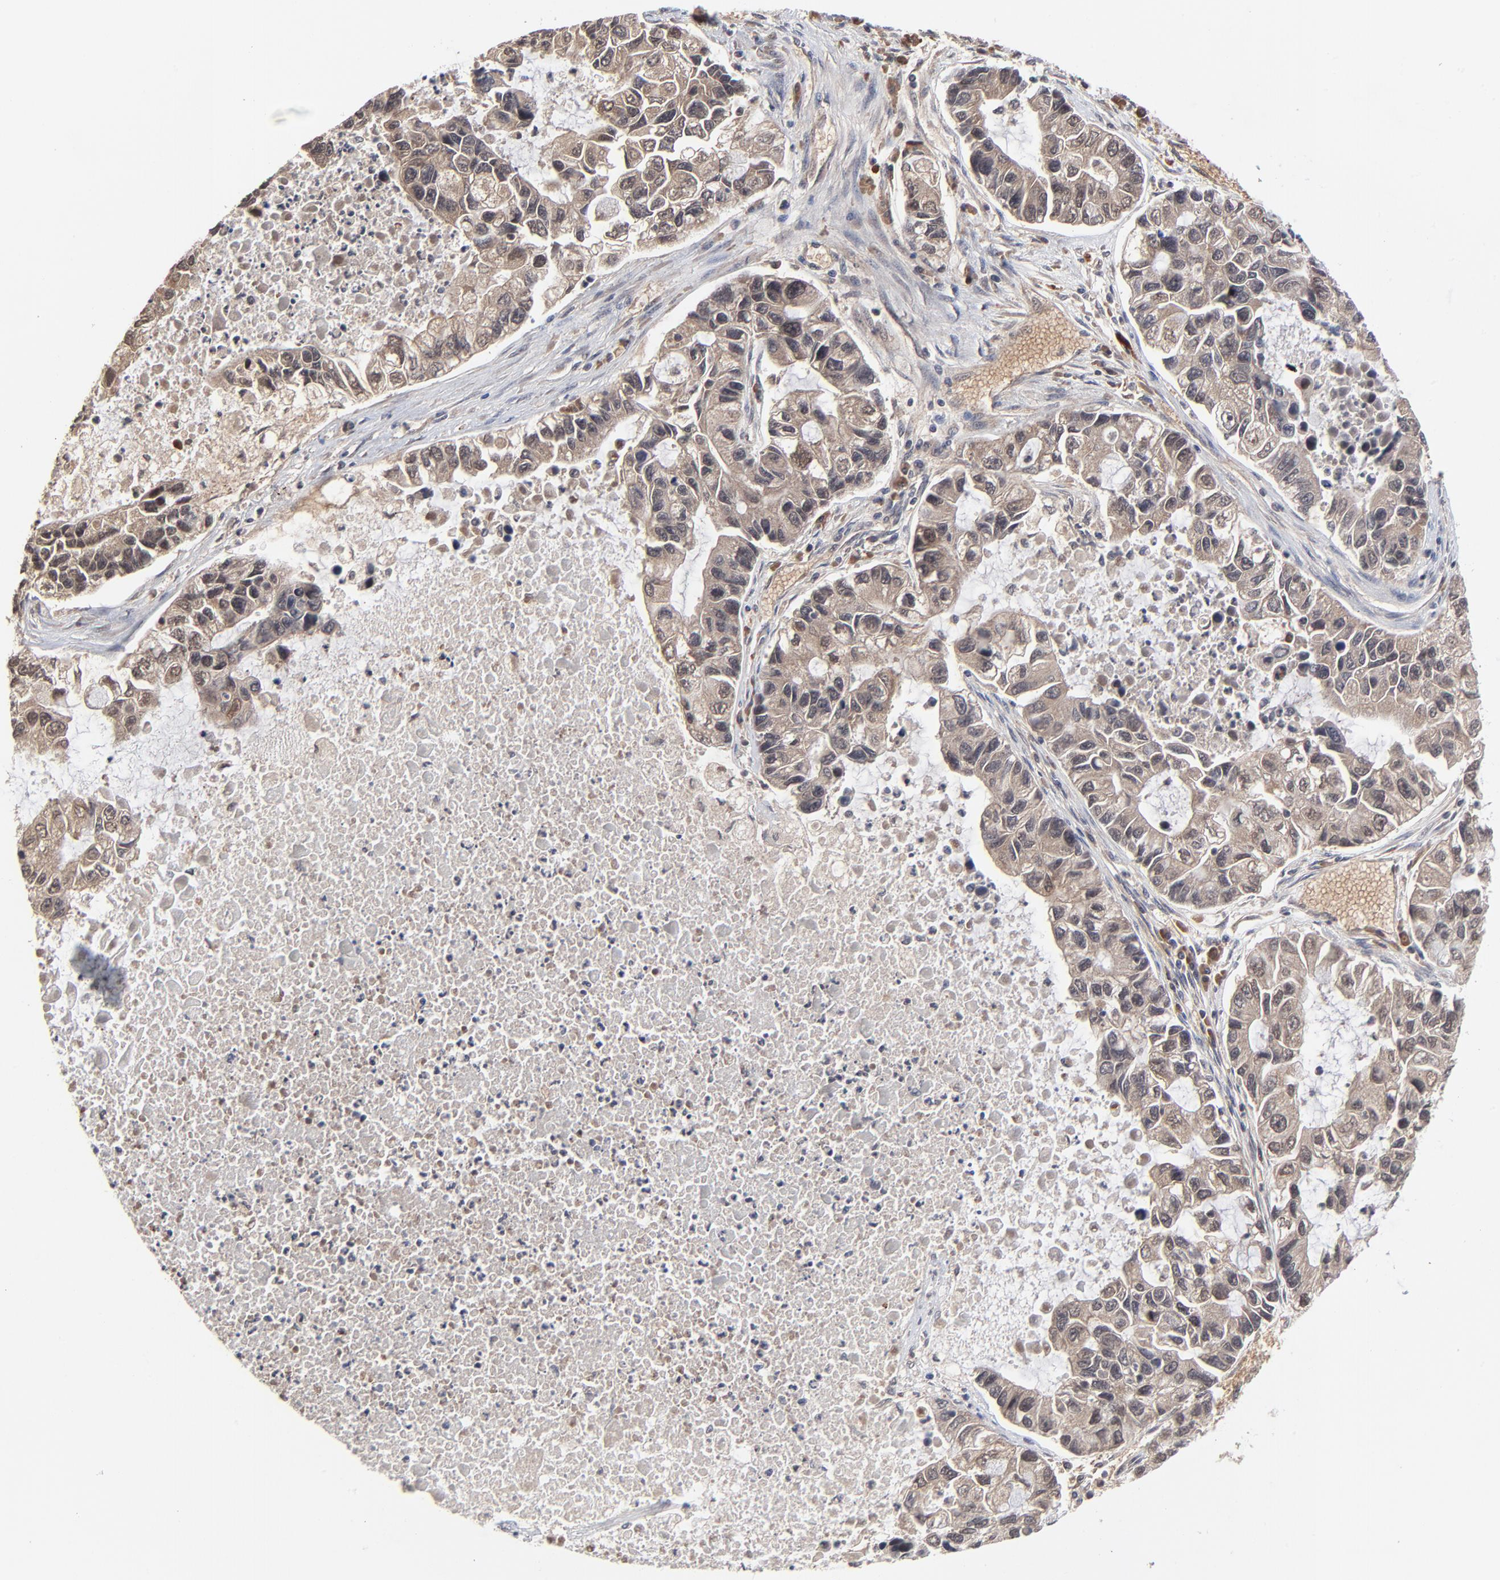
{"staining": {"intensity": "weak", "quantity": ">75%", "location": "cytoplasmic/membranous,nuclear"}, "tissue": "lung cancer", "cell_type": "Tumor cells", "image_type": "cancer", "snomed": [{"axis": "morphology", "description": "Adenocarcinoma, NOS"}, {"axis": "topography", "description": "Lung"}], "caption": "The immunohistochemical stain highlights weak cytoplasmic/membranous and nuclear staining in tumor cells of adenocarcinoma (lung) tissue.", "gene": "CASP10", "patient": {"sex": "female", "age": 51}}